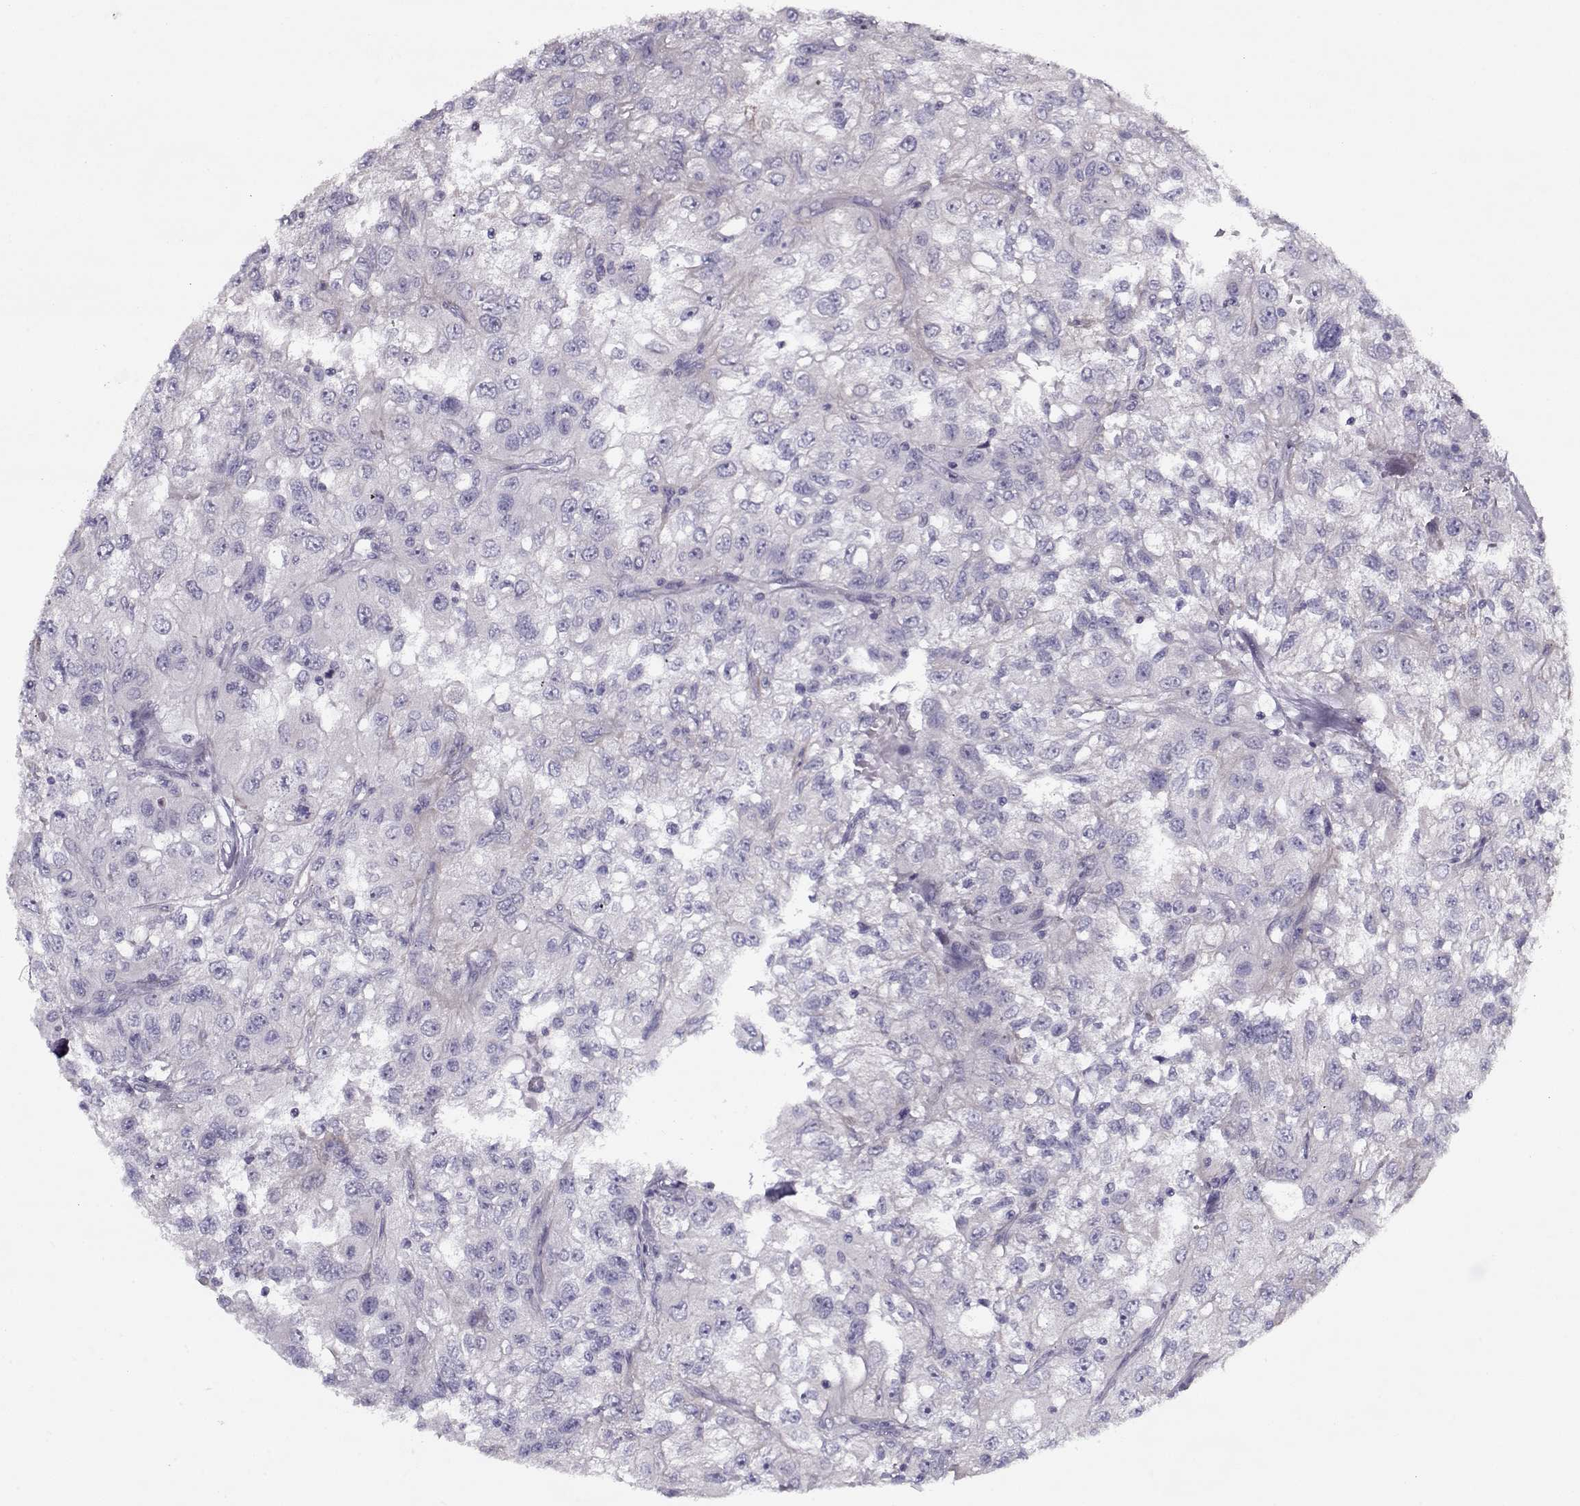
{"staining": {"intensity": "negative", "quantity": "none", "location": "none"}, "tissue": "renal cancer", "cell_type": "Tumor cells", "image_type": "cancer", "snomed": [{"axis": "morphology", "description": "Adenocarcinoma, NOS"}, {"axis": "topography", "description": "Kidney"}], "caption": "Immunohistochemistry micrograph of renal adenocarcinoma stained for a protein (brown), which demonstrates no staining in tumor cells.", "gene": "PP2D1", "patient": {"sex": "male", "age": 64}}